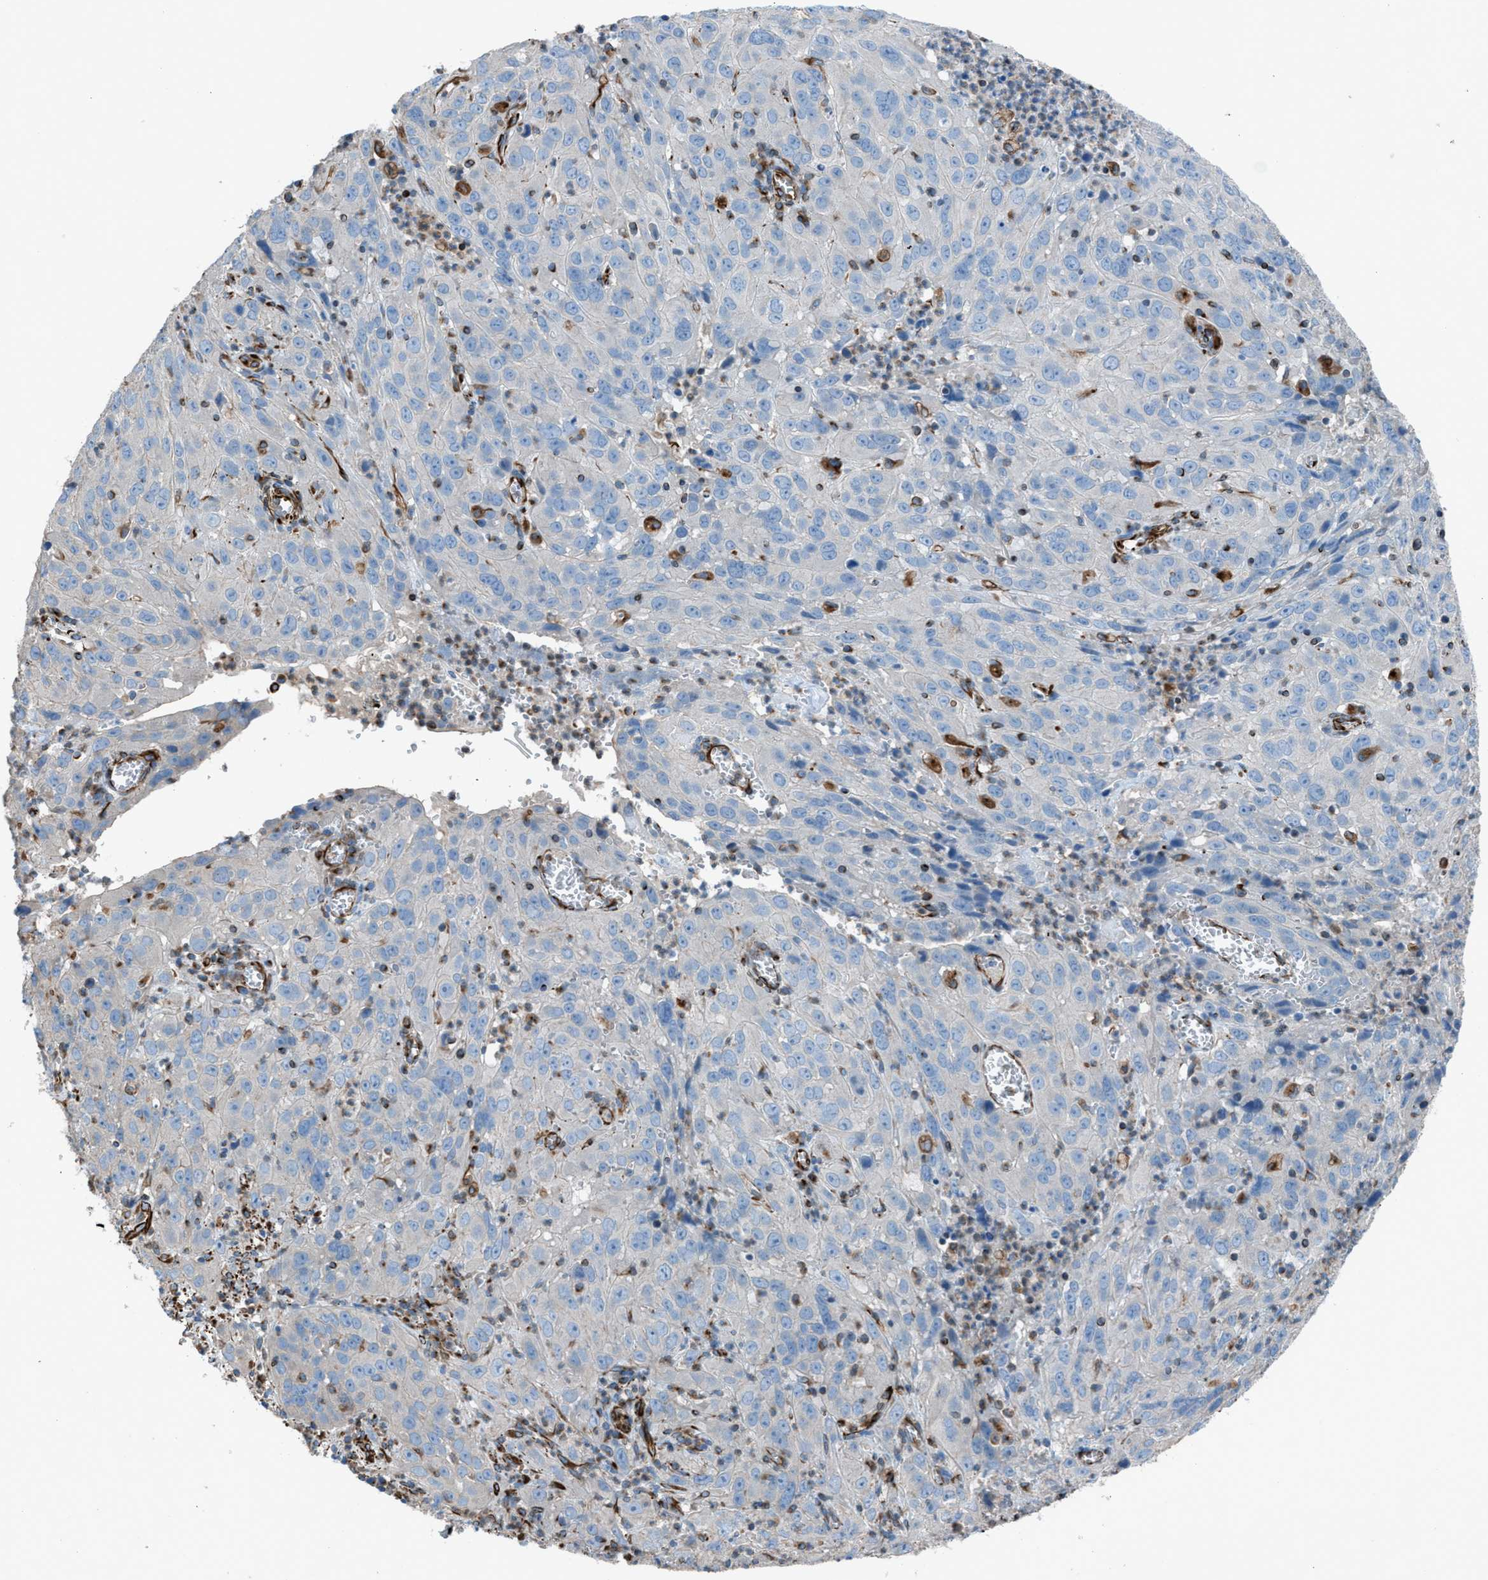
{"staining": {"intensity": "negative", "quantity": "none", "location": "none"}, "tissue": "cervical cancer", "cell_type": "Tumor cells", "image_type": "cancer", "snomed": [{"axis": "morphology", "description": "Squamous cell carcinoma, NOS"}, {"axis": "topography", "description": "Cervix"}], "caption": "An immunohistochemistry (IHC) histopathology image of squamous cell carcinoma (cervical) is shown. There is no staining in tumor cells of squamous cell carcinoma (cervical).", "gene": "CABP7", "patient": {"sex": "female", "age": 32}}